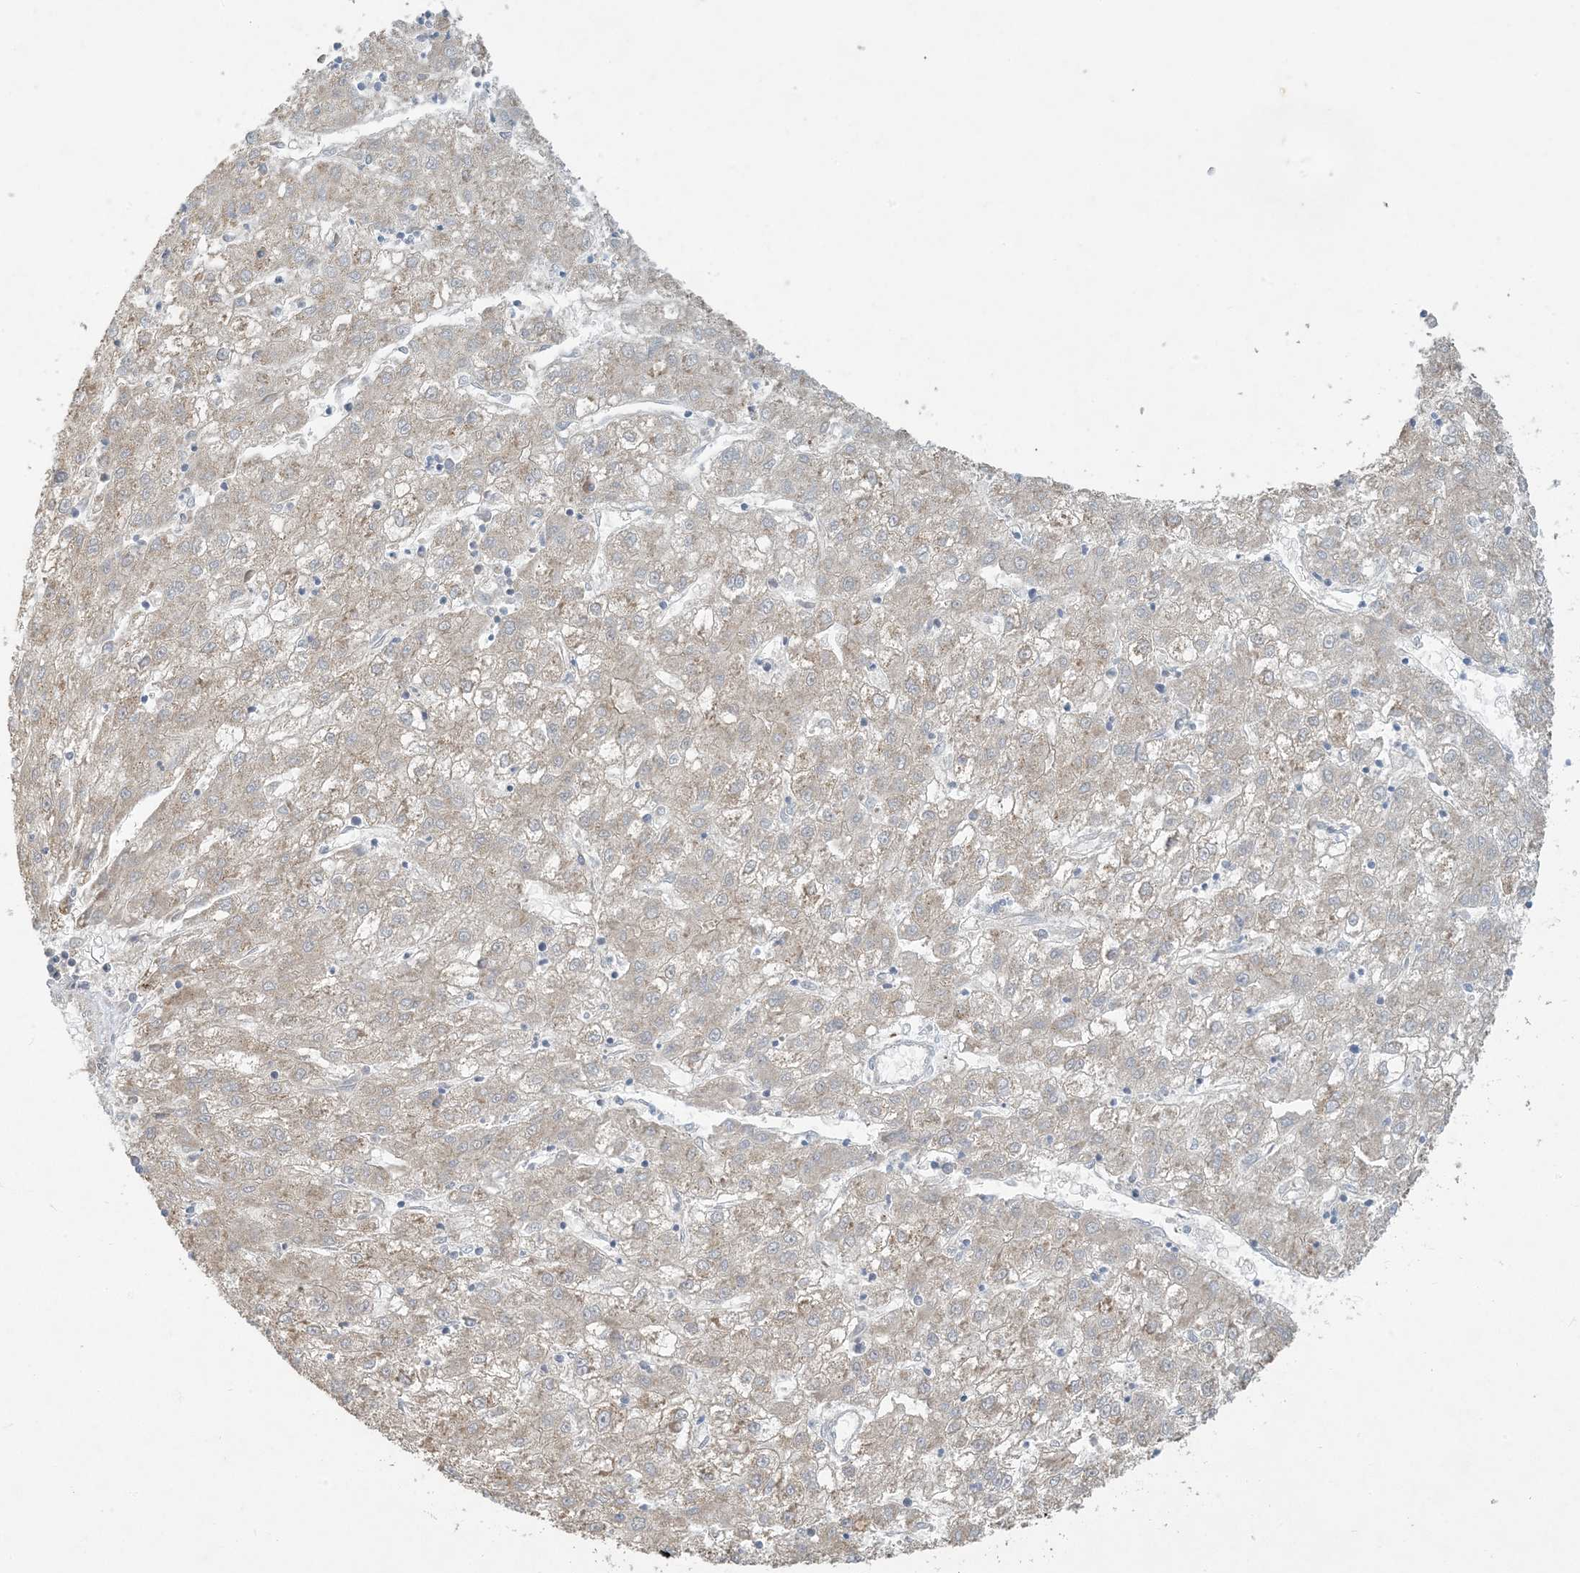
{"staining": {"intensity": "weak", "quantity": ">75%", "location": "cytoplasmic/membranous"}, "tissue": "liver cancer", "cell_type": "Tumor cells", "image_type": "cancer", "snomed": [{"axis": "morphology", "description": "Carcinoma, Hepatocellular, NOS"}, {"axis": "topography", "description": "Liver"}], "caption": "Immunohistochemical staining of human liver cancer reveals weak cytoplasmic/membranous protein staining in about >75% of tumor cells.", "gene": "BCORL1", "patient": {"sex": "male", "age": 72}}